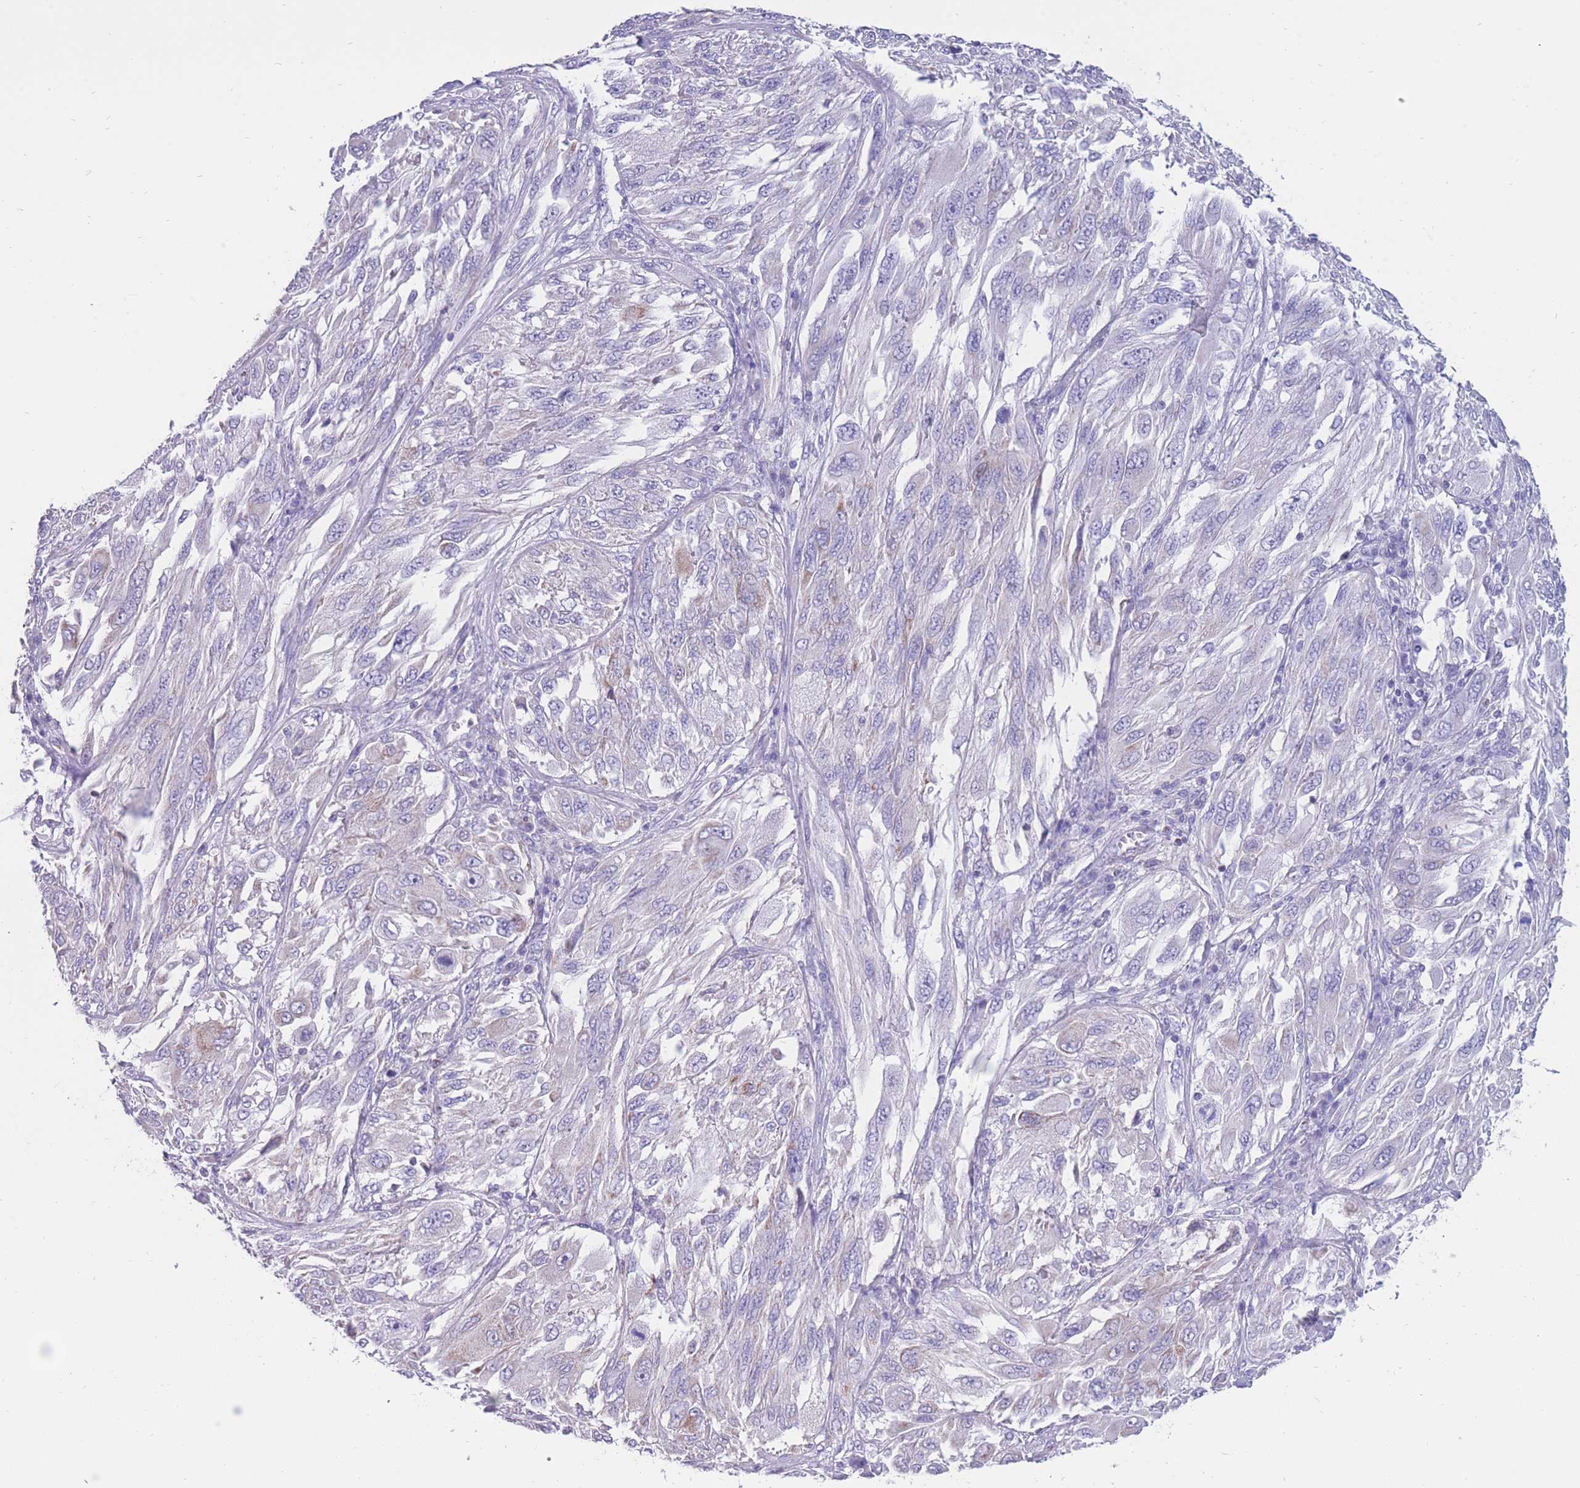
{"staining": {"intensity": "negative", "quantity": "none", "location": "none"}, "tissue": "melanoma", "cell_type": "Tumor cells", "image_type": "cancer", "snomed": [{"axis": "morphology", "description": "Malignant melanoma, NOS"}, {"axis": "topography", "description": "Skin"}], "caption": "The immunohistochemistry histopathology image has no significant expression in tumor cells of melanoma tissue.", "gene": "INTS2", "patient": {"sex": "female", "age": 91}}